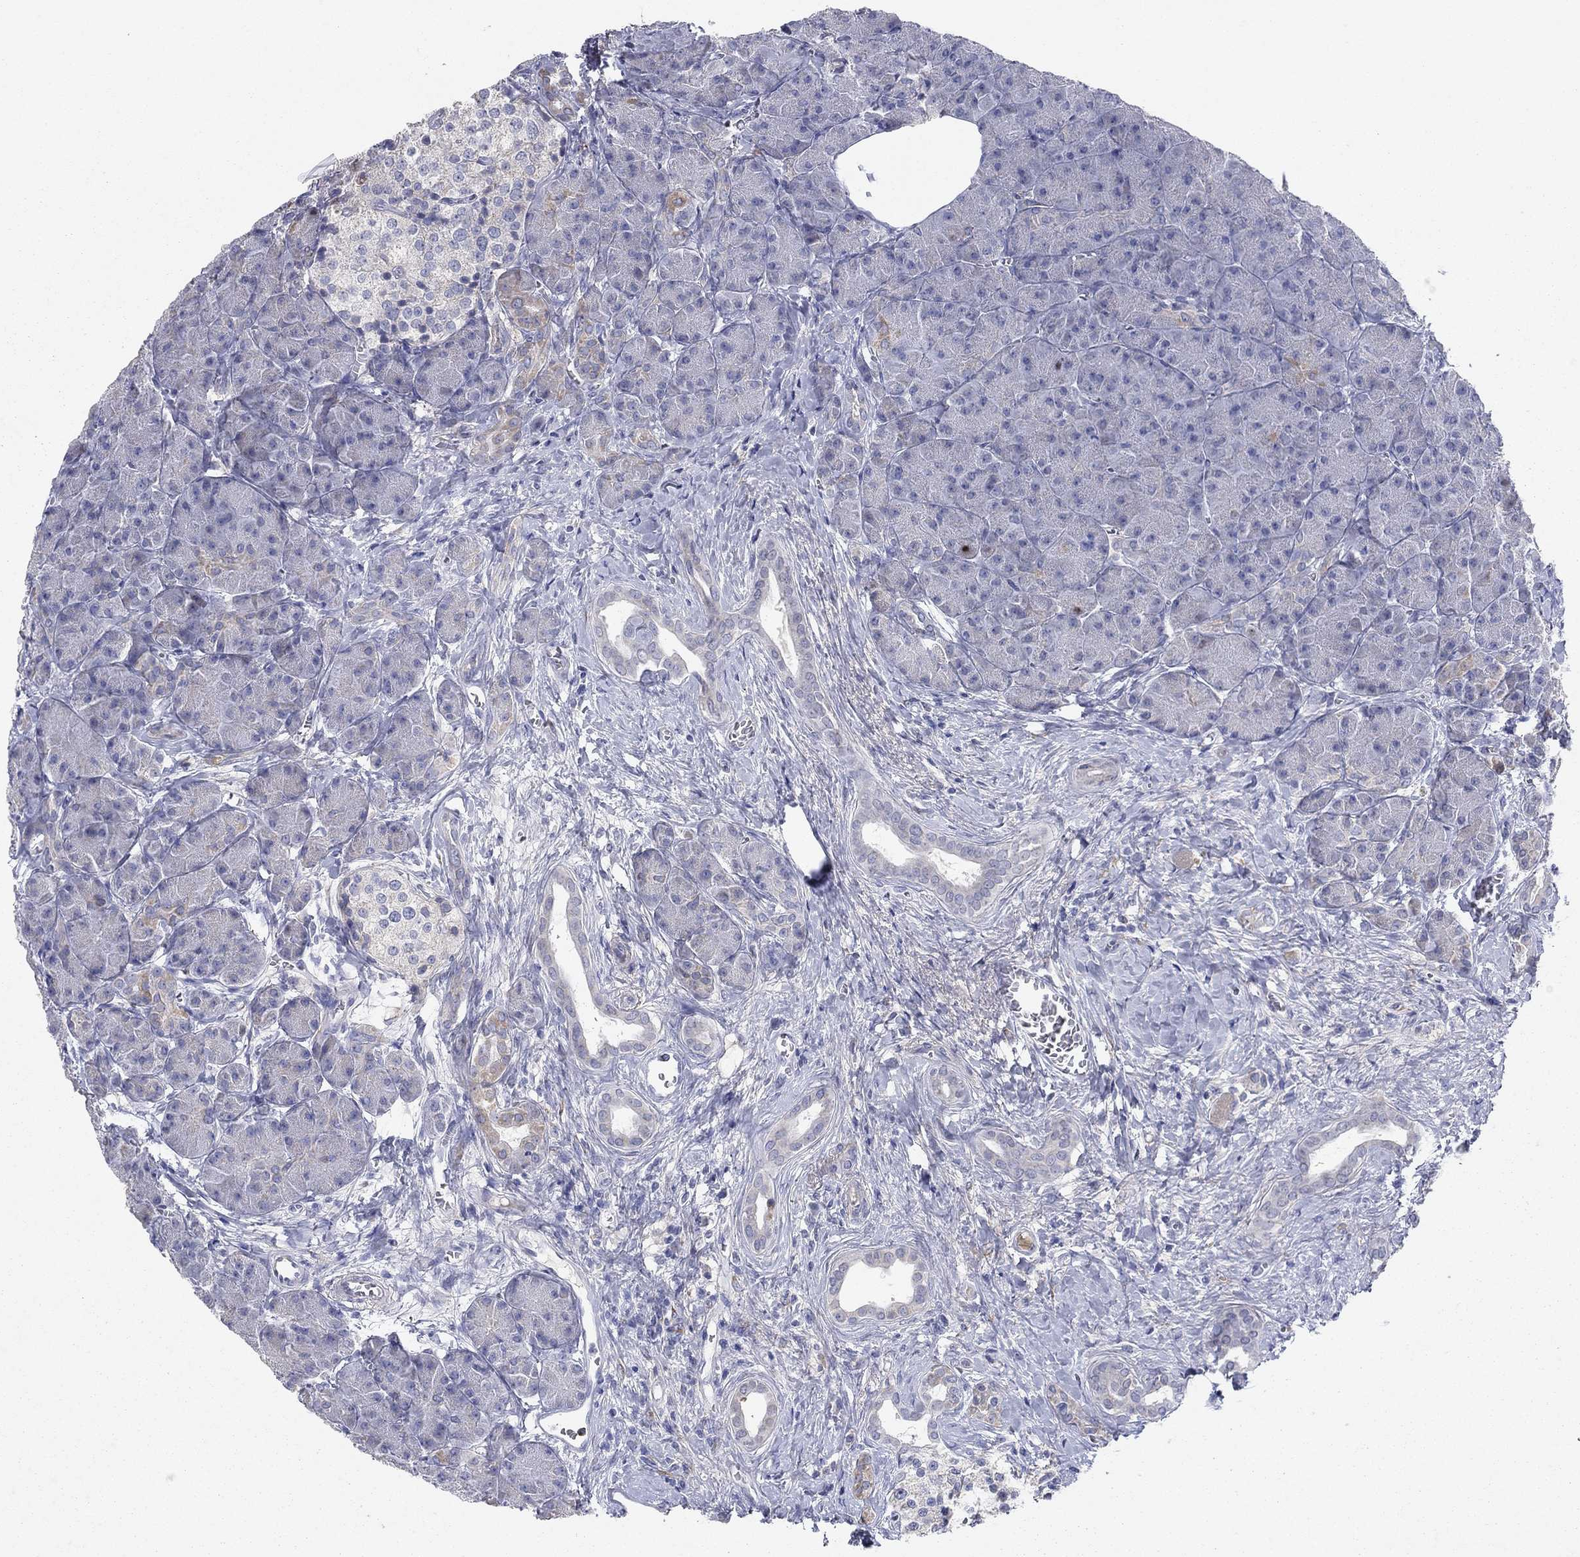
{"staining": {"intensity": "negative", "quantity": "none", "location": "none"}, "tissue": "pancreas", "cell_type": "Exocrine glandular cells", "image_type": "normal", "snomed": [{"axis": "morphology", "description": "Normal tissue, NOS"}, {"axis": "topography", "description": "Pancreas"}], "caption": "A high-resolution micrograph shows immunohistochemistry (IHC) staining of unremarkable pancreas, which displays no significant positivity in exocrine glandular cells.", "gene": "PTGDS", "patient": {"sex": "male", "age": 61}}